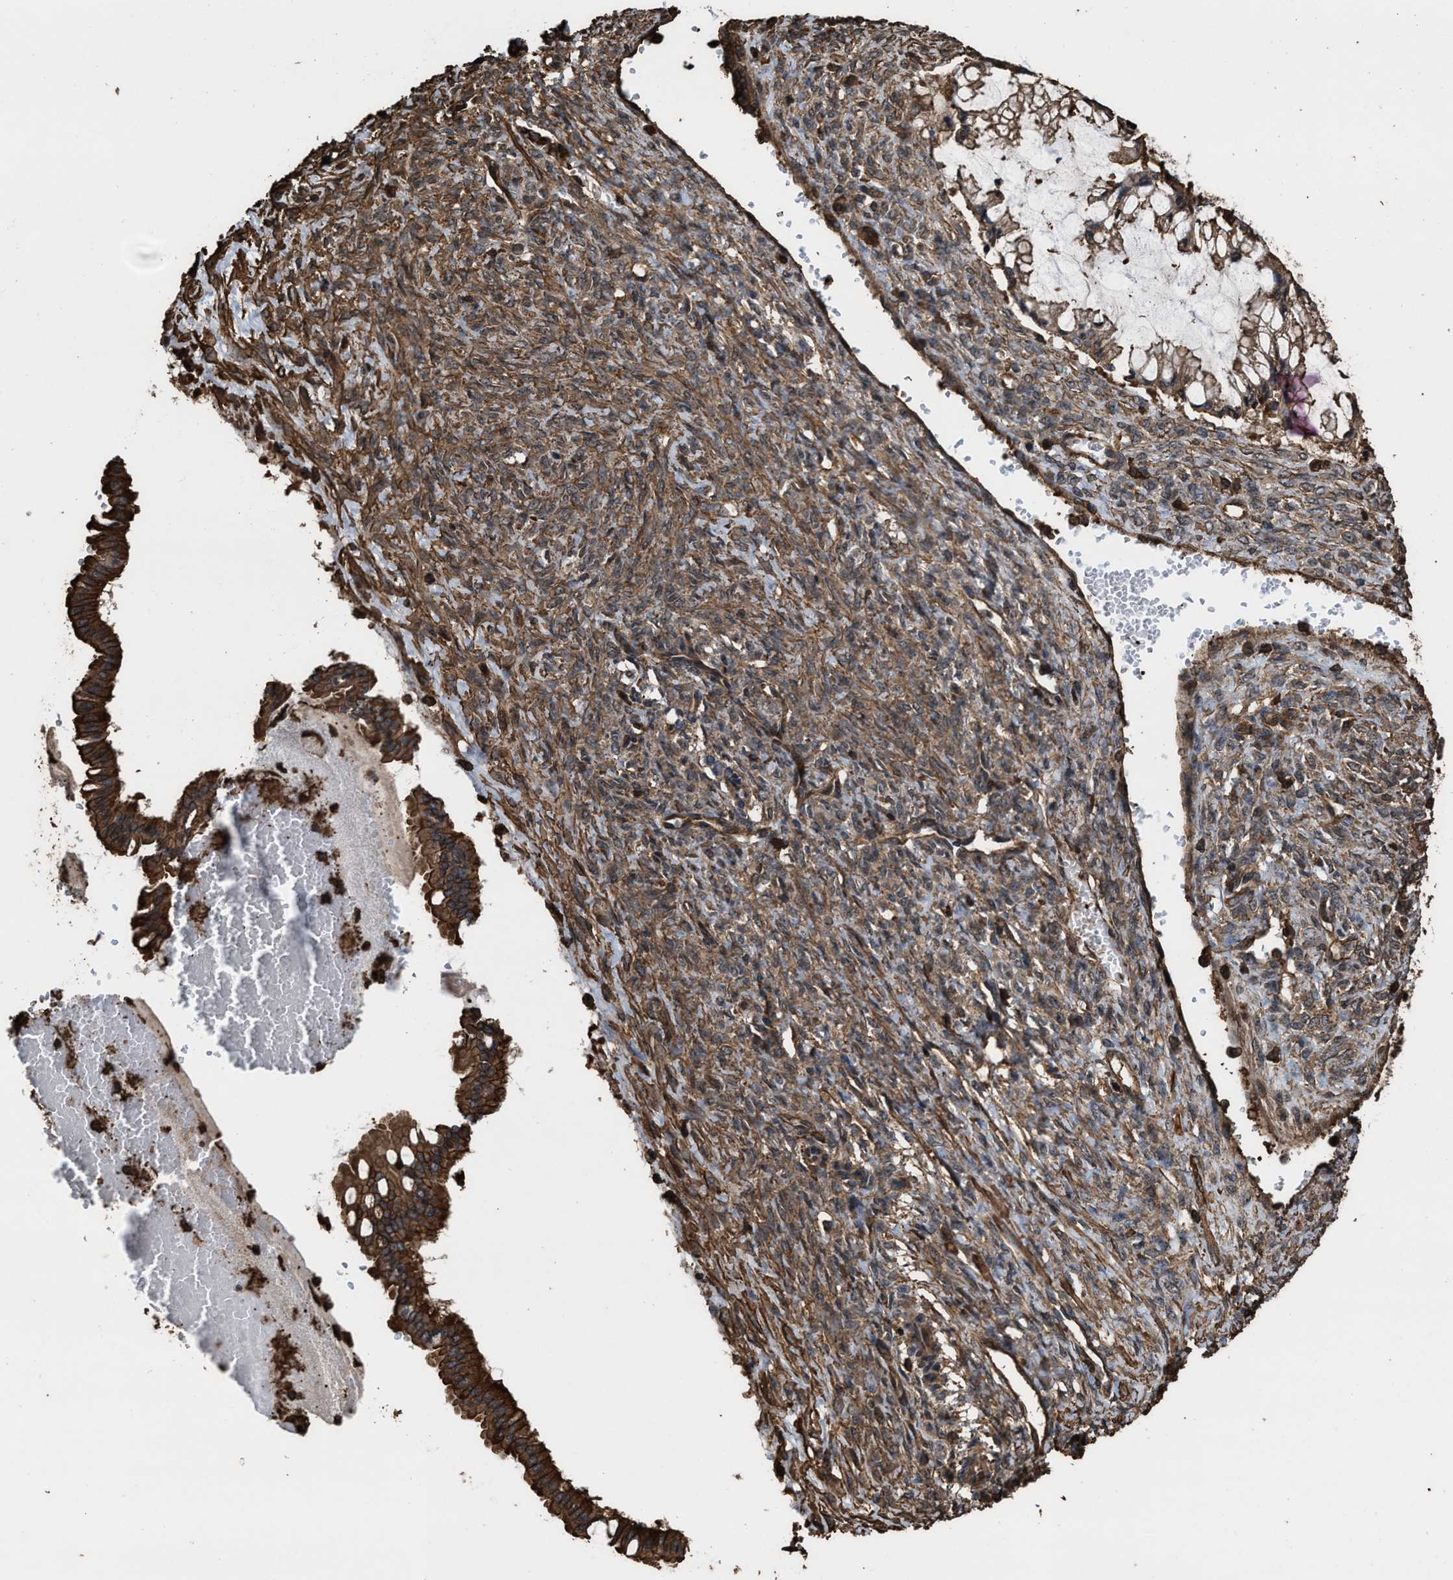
{"staining": {"intensity": "moderate", "quantity": ">75%", "location": "cytoplasmic/membranous"}, "tissue": "ovarian cancer", "cell_type": "Tumor cells", "image_type": "cancer", "snomed": [{"axis": "morphology", "description": "Cystadenocarcinoma, mucinous, NOS"}, {"axis": "topography", "description": "Ovary"}], "caption": "Ovarian cancer stained for a protein (brown) exhibits moderate cytoplasmic/membranous positive positivity in approximately >75% of tumor cells.", "gene": "KBTBD2", "patient": {"sex": "female", "age": 73}}